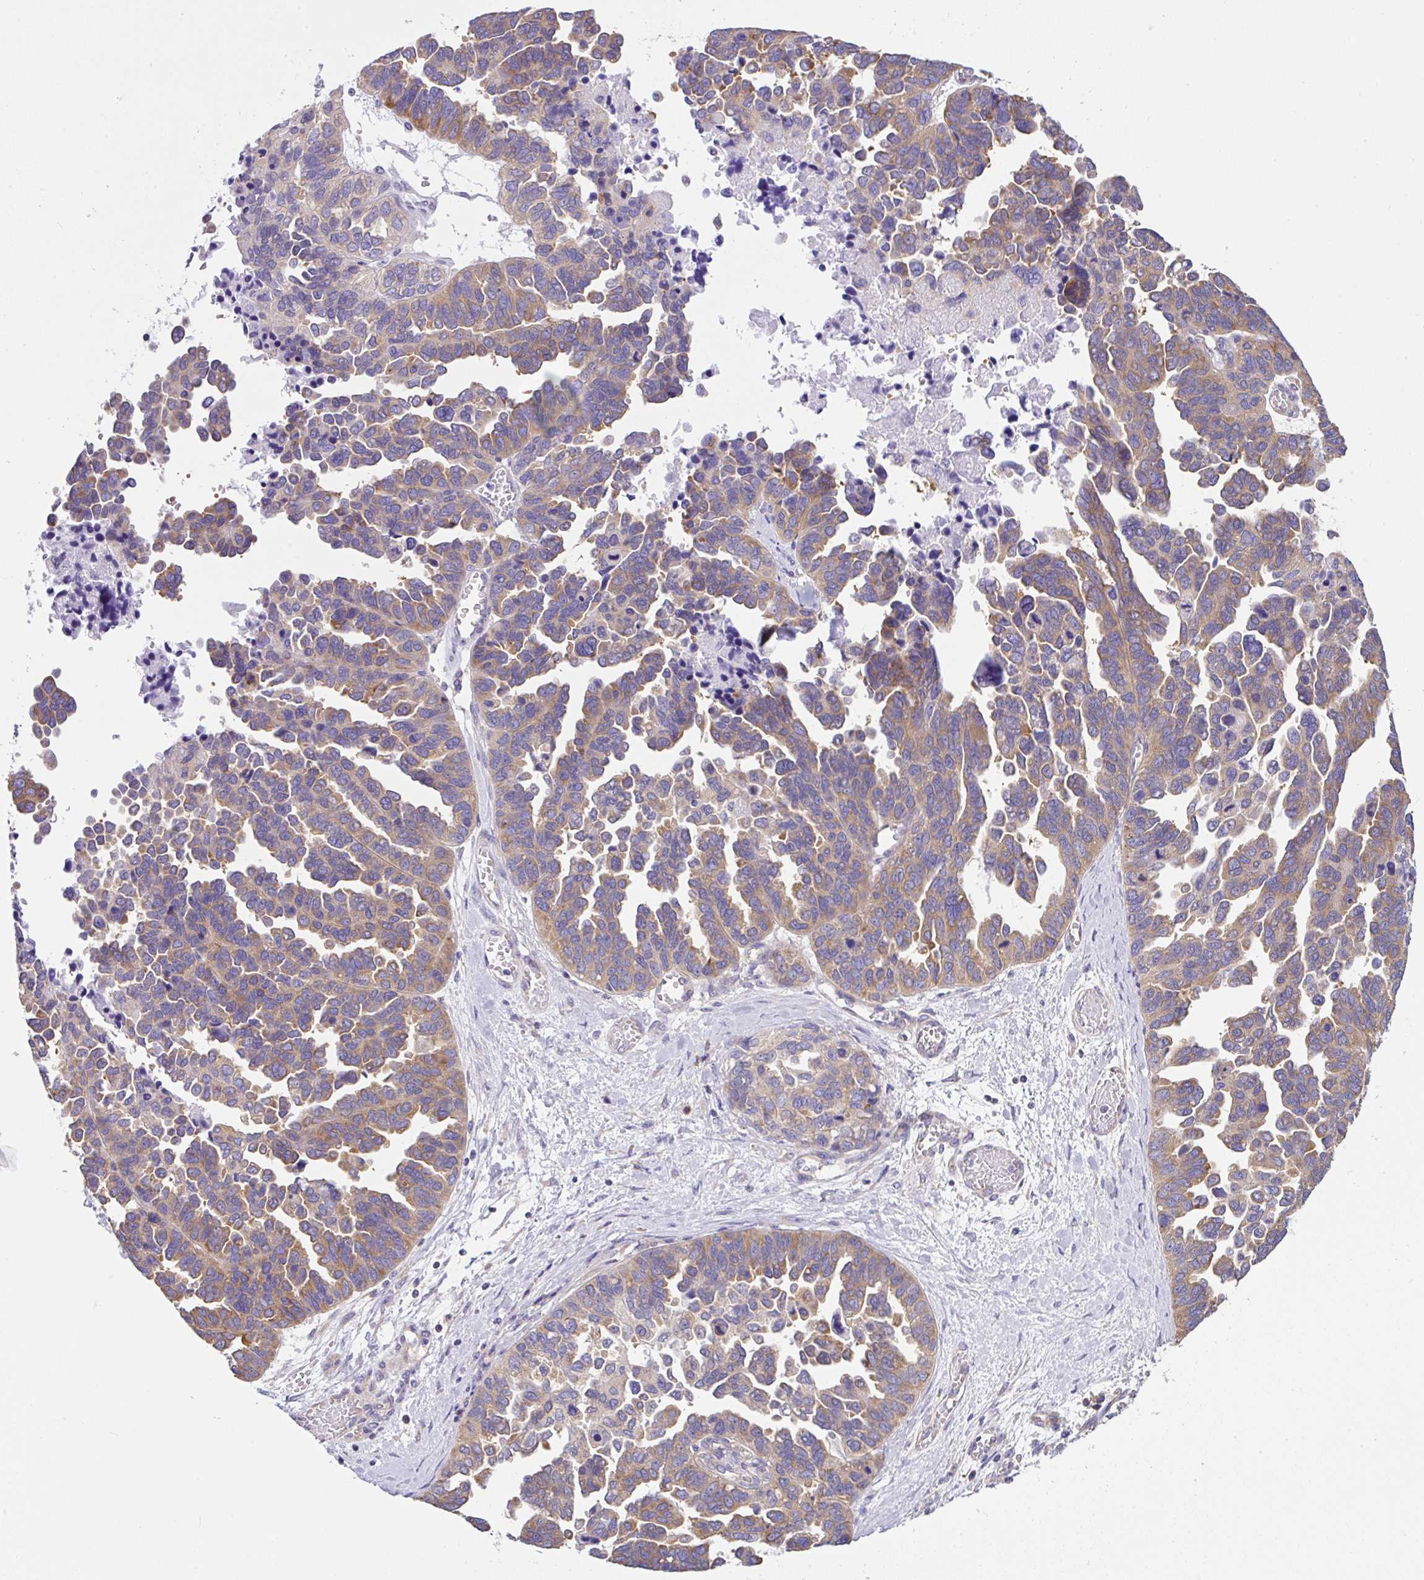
{"staining": {"intensity": "weak", "quantity": "25%-75%", "location": "cytoplasmic/membranous"}, "tissue": "ovarian cancer", "cell_type": "Tumor cells", "image_type": "cancer", "snomed": [{"axis": "morphology", "description": "Cystadenocarcinoma, serous, NOS"}, {"axis": "topography", "description": "Ovary"}], "caption": "Immunohistochemistry (IHC) of human ovarian serous cystadenocarcinoma reveals low levels of weak cytoplasmic/membranous staining in about 25%-75% of tumor cells. (Stains: DAB (3,3'-diaminobenzidine) in brown, nuclei in blue, Microscopy: brightfield microscopy at high magnification).", "gene": "GFPT2", "patient": {"sex": "female", "age": 64}}